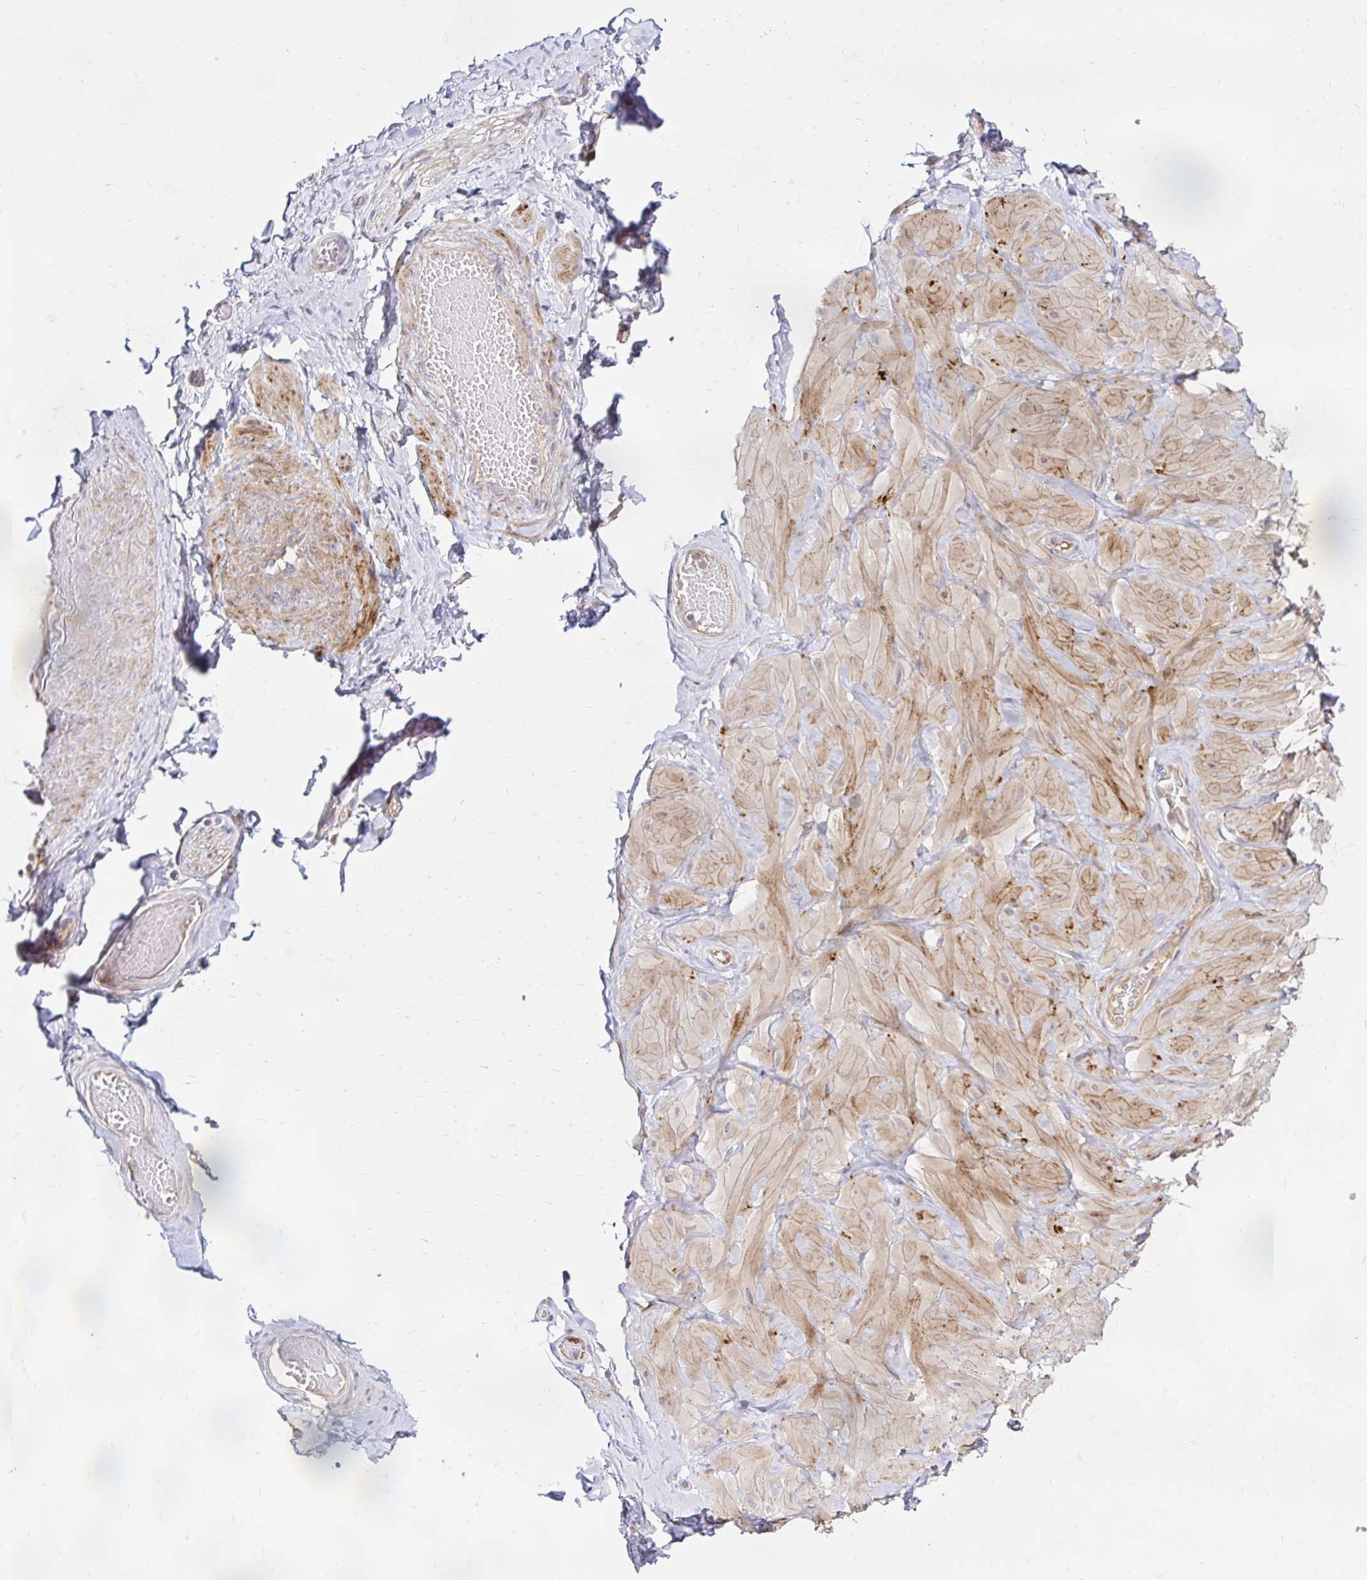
{"staining": {"intensity": "negative", "quantity": "none", "location": "none"}, "tissue": "soft tissue", "cell_type": "Fibroblasts", "image_type": "normal", "snomed": [{"axis": "morphology", "description": "Normal tissue, NOS"}, {"axis": "topography", "description": "Soft tissue"}, {"axis": "topography", "description": "Adipose tissue"}, {"axis": "topography", "description": "Vascular tissue"}, {"axis": "topography", "description": "Peripheral nerve tissue"}], "caption": "This is a image of immunohistochemistry (IHC) staining of normal soft tissue, which shows no staining in fibroblasts. The staining is performed using DAB (3,3'-diaminobenzidine) brown chromogen with nuclei counter-stained in using hematoxylin.", "gene": "ITGA2", "patient": {"sex": "male", "age": 29}}